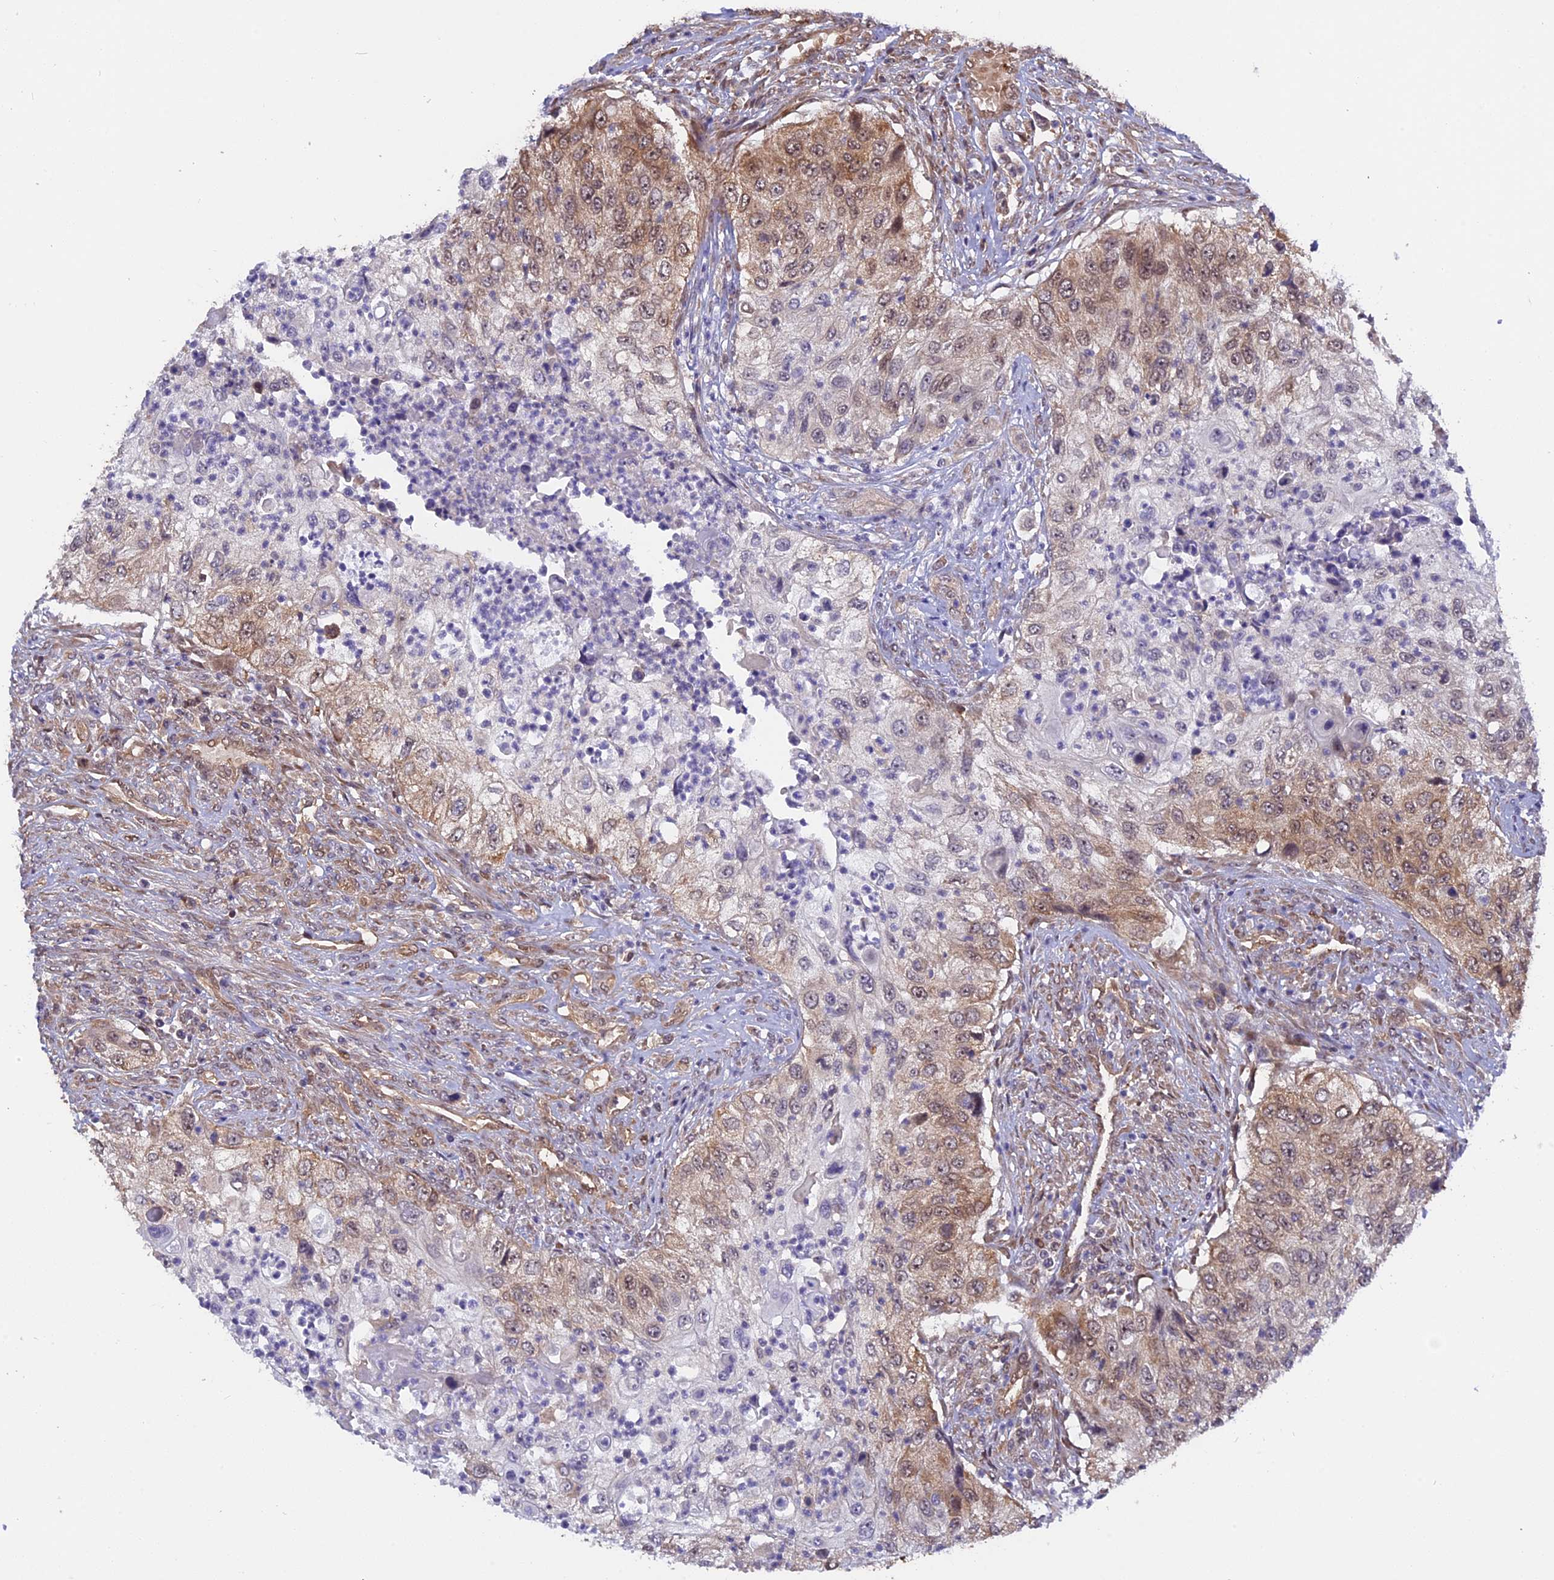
{"staining": {"intensity": "moderate", "quantity": "<25%", "location": "cytoplasmic/membranous,nuclear"}, "tissue": "urothelial cancer", "cell_type": "Tumor cells", "image_type": "cancer", "snomed": [{"axis": "morphology", "description": "Urothelial carcinoma, High grade"}, {"axis": "topography", "description": "Urinary bladder"}], "caption": "High-power microscopy captured an immunohistochemistry micrograph of urothelial carcinoma (high-grade), revealing moderate cytoplasmic/membranous and nuclear staining in about <25% of tumor cells.", "gene": "ZNF428", "patient": {"sex": "female", "age": 60}}